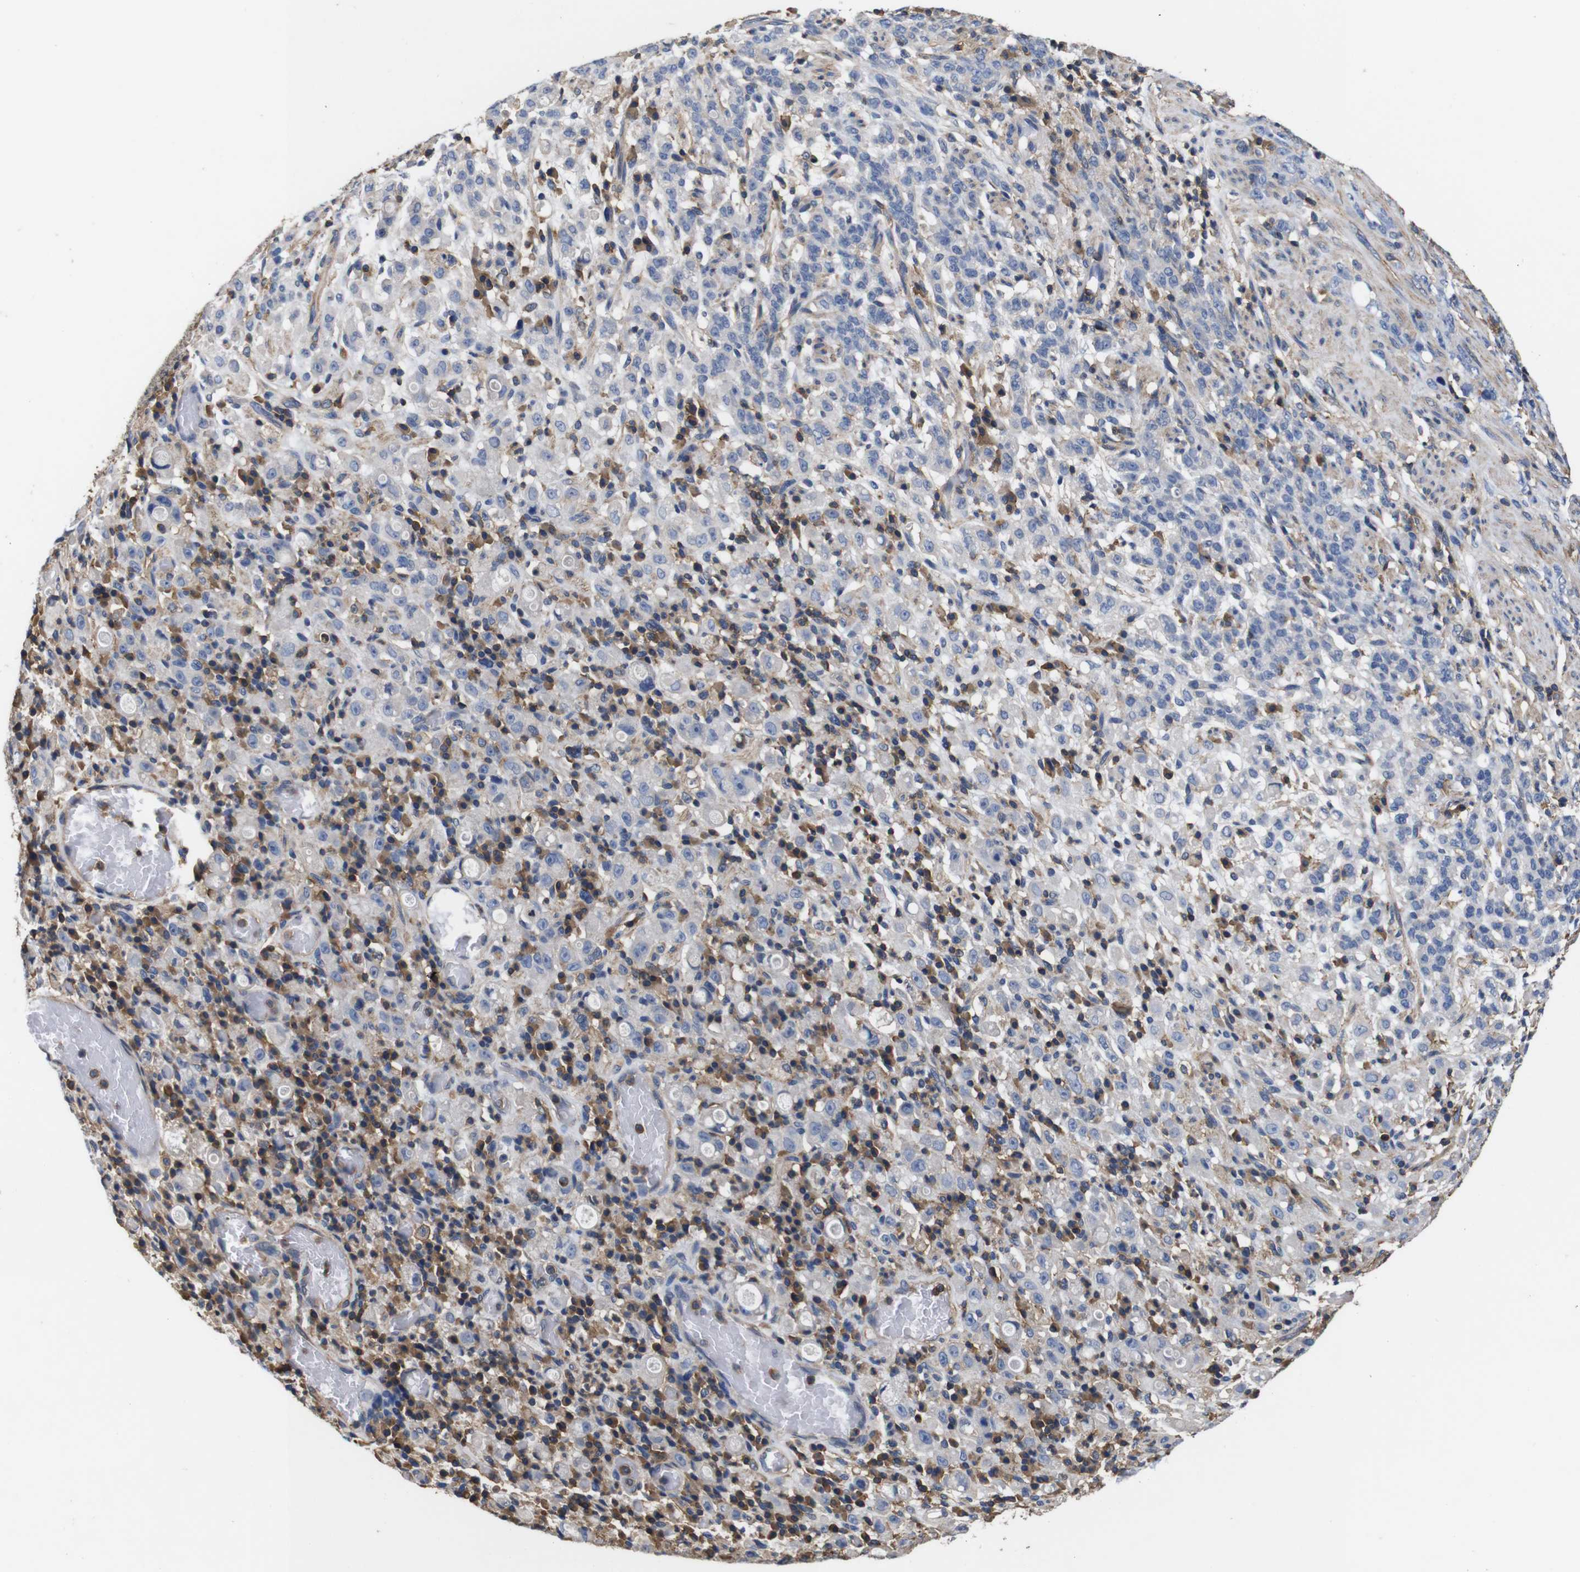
{"staining": {"intensity": "negative", "quantity": "none", "location": "none"}, "tissue": "stomach cancer", "cell_type": "Tumor cells", "image_type": "cancer", "snomed": [{"axis": "morphology", "description": "Adenocarcinoma, NOS"}, {"axis": "topography", "description": "Stomach, lower"}], "caption": "DAB immunohistochemical staining of stomach cancer (adenocarcinoma) reveals no significant positivity in tumor cells.", "gene": "PI4KA", "patient": {"sex": "male", "age": 88}}